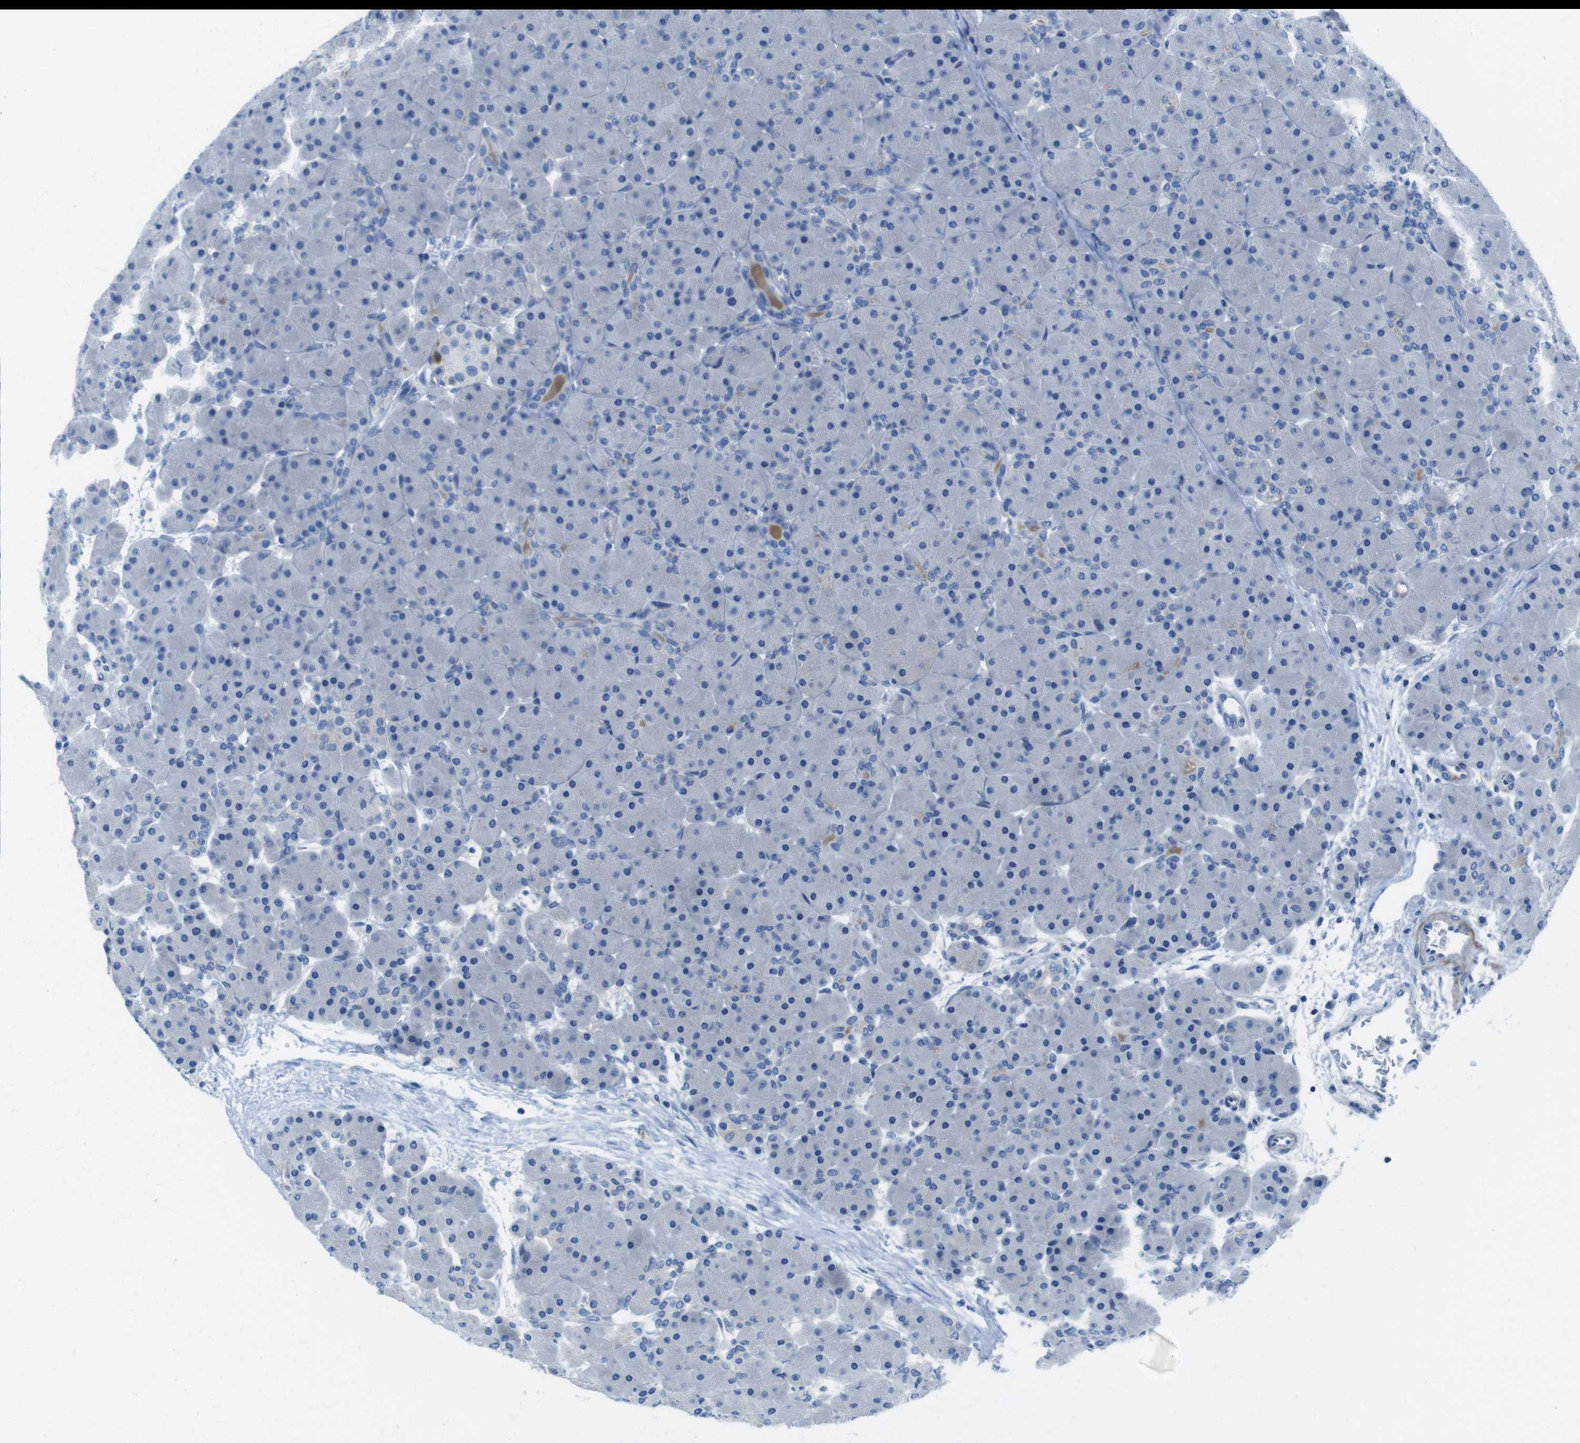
{"staining": {"intensity": "negative", "quantity": "none", "location": "none"}, "tissue": "pancreas", "cell_type": "Exocrine glandular cells", "image_type": "normal", "snomed": [{"axis": "morphology", "description": "Normal tissue, NOS"}, {"axis": "topography", "description": "Pancreas"}], "caption": "High power microscopy image of an immunohistochemistry (IHC) histopathology image of benign pancreas, revealing no significant expression in exocrine glandular cells.", "gene": "ASIC5", "patient": {"sex": "male", "age": 66}}